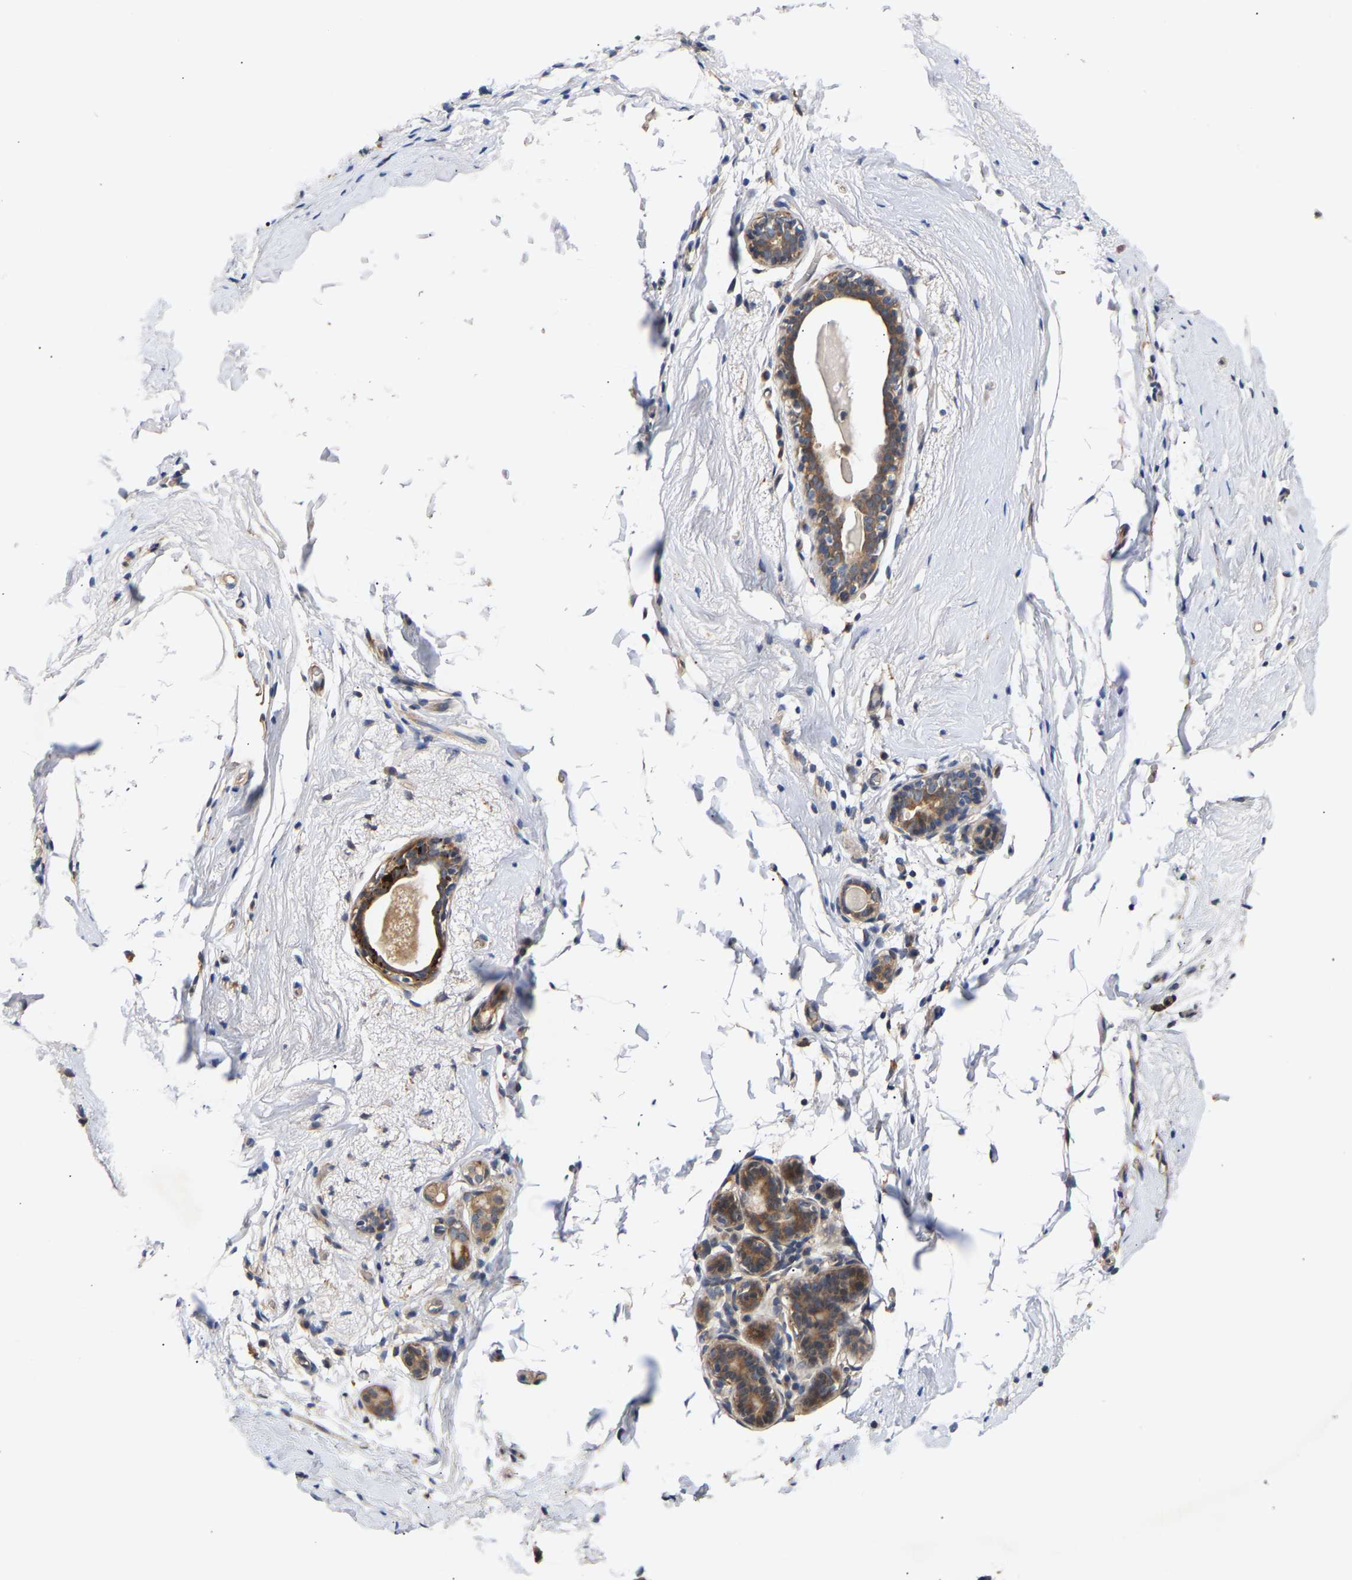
{"staining": {"intensity": "negative", "quantity": "none", "location": "none"}, "tissue": "breast", "cell_type": "Adipocytes", "image_type": "normal", "snomed": [{"axis": "morphology", "description": "Normal tissue, NOS"}, {"axis": "topography", "description": "Breast"}], "caption": "Breast stained for a protein using immunohistochemistry (IHC) exhibits no positivity adipocytes.", "gene": "KASH5", "patient": {"sex": "female", "age": 62}}